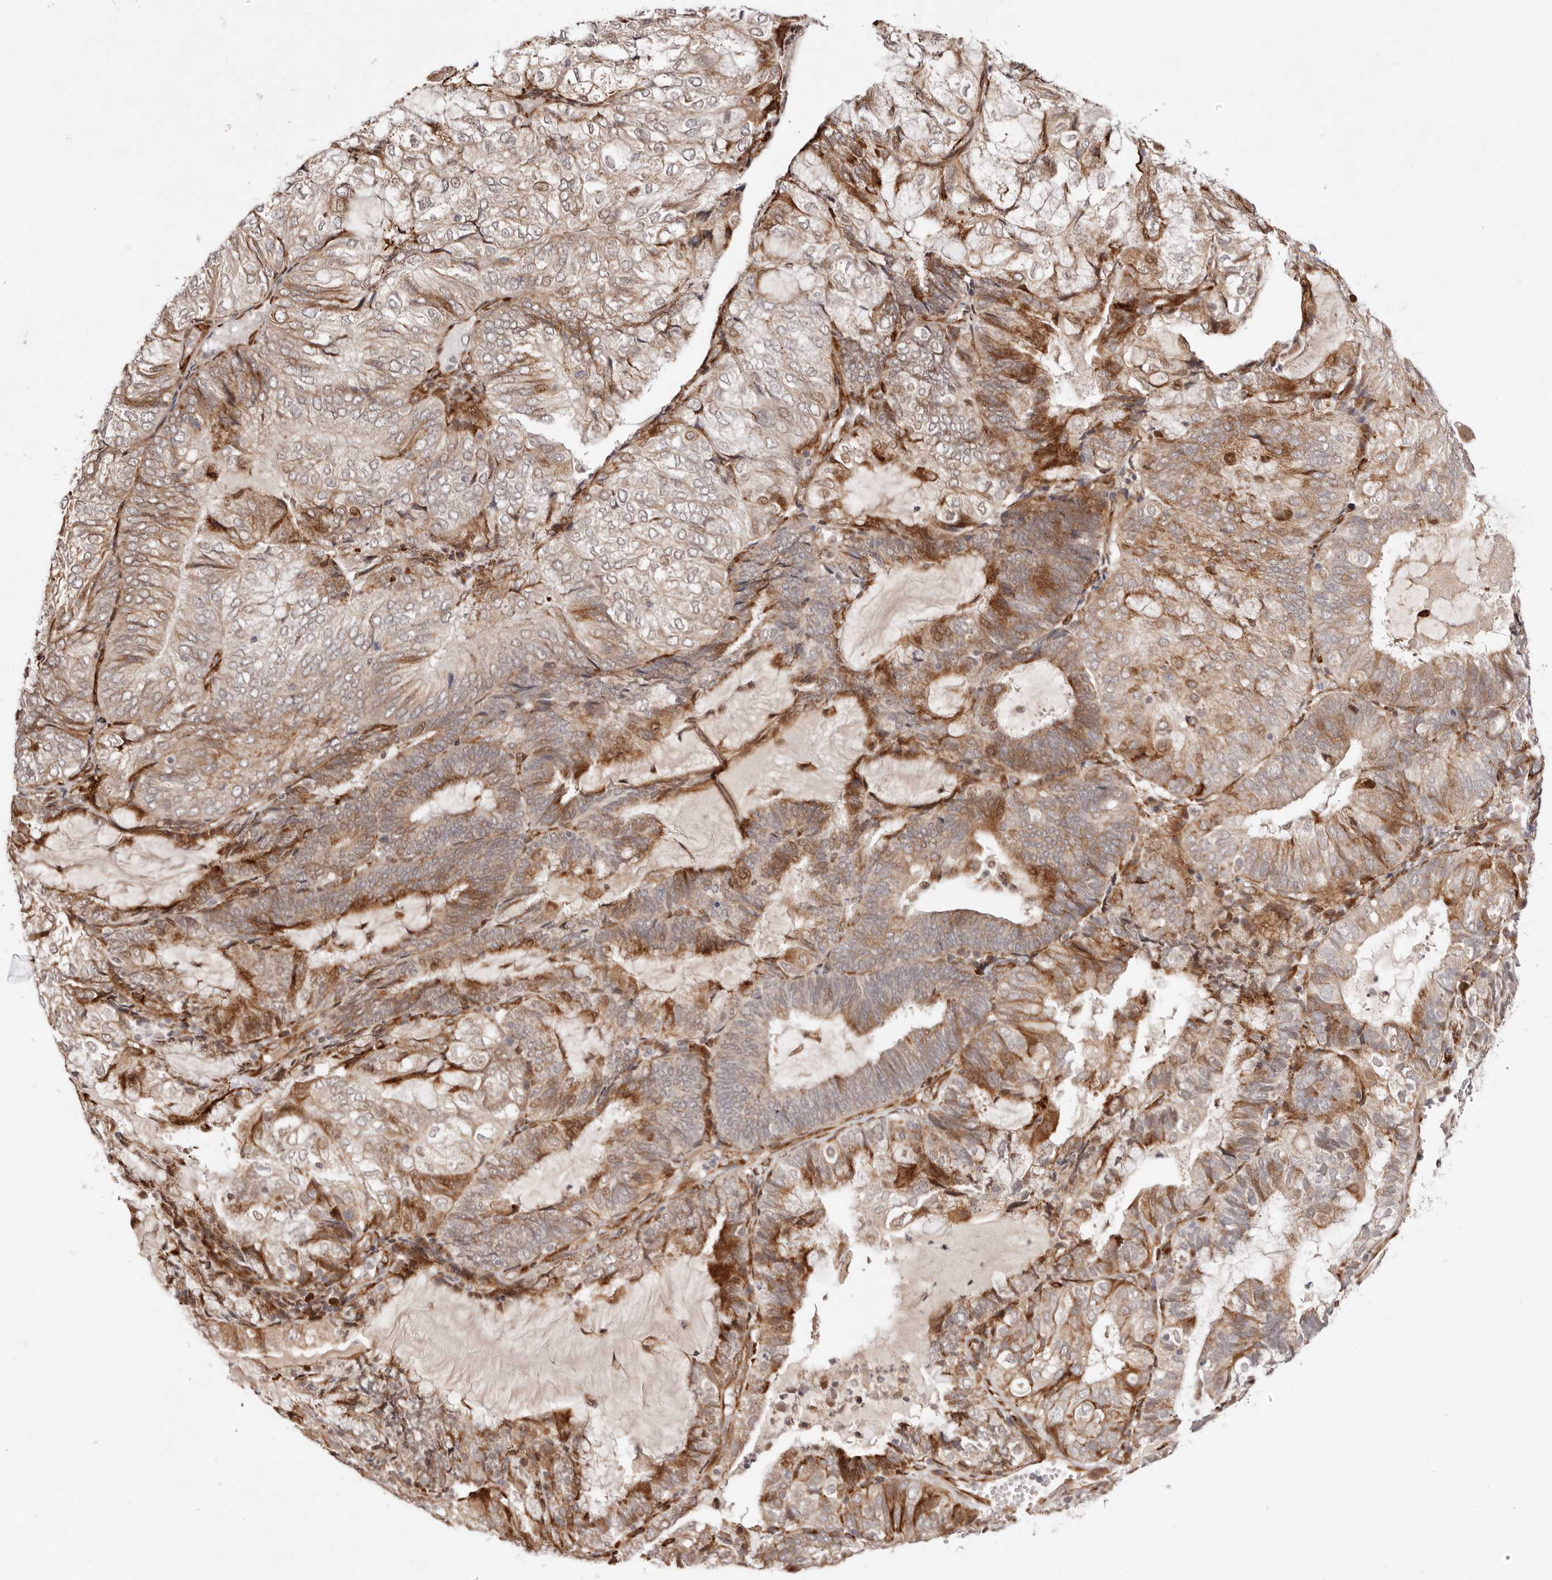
{"staining": {"intensity": "moderate", "quantity": ">75%", "location": "cytoplasmic/membranous"}, "tissue": "endometrial cancer", "cell_type": "Tumor cells", "image_type": "cancer", "snomed": [{"axis": "morphology", "description": "Adenocarcinoma, NOS"}, {"axis": "topography", "description": "Endometrium"}], "caption": "There is medium levels of moderate cytoplasmic/membranous expression in tumor cells of endometrial cancer (adenocarcinoma), as demonstrated by immunohistochemical staining (brown color).", "gene": "BCL2L15", "patient": {"sex": "female", "age": 81}}